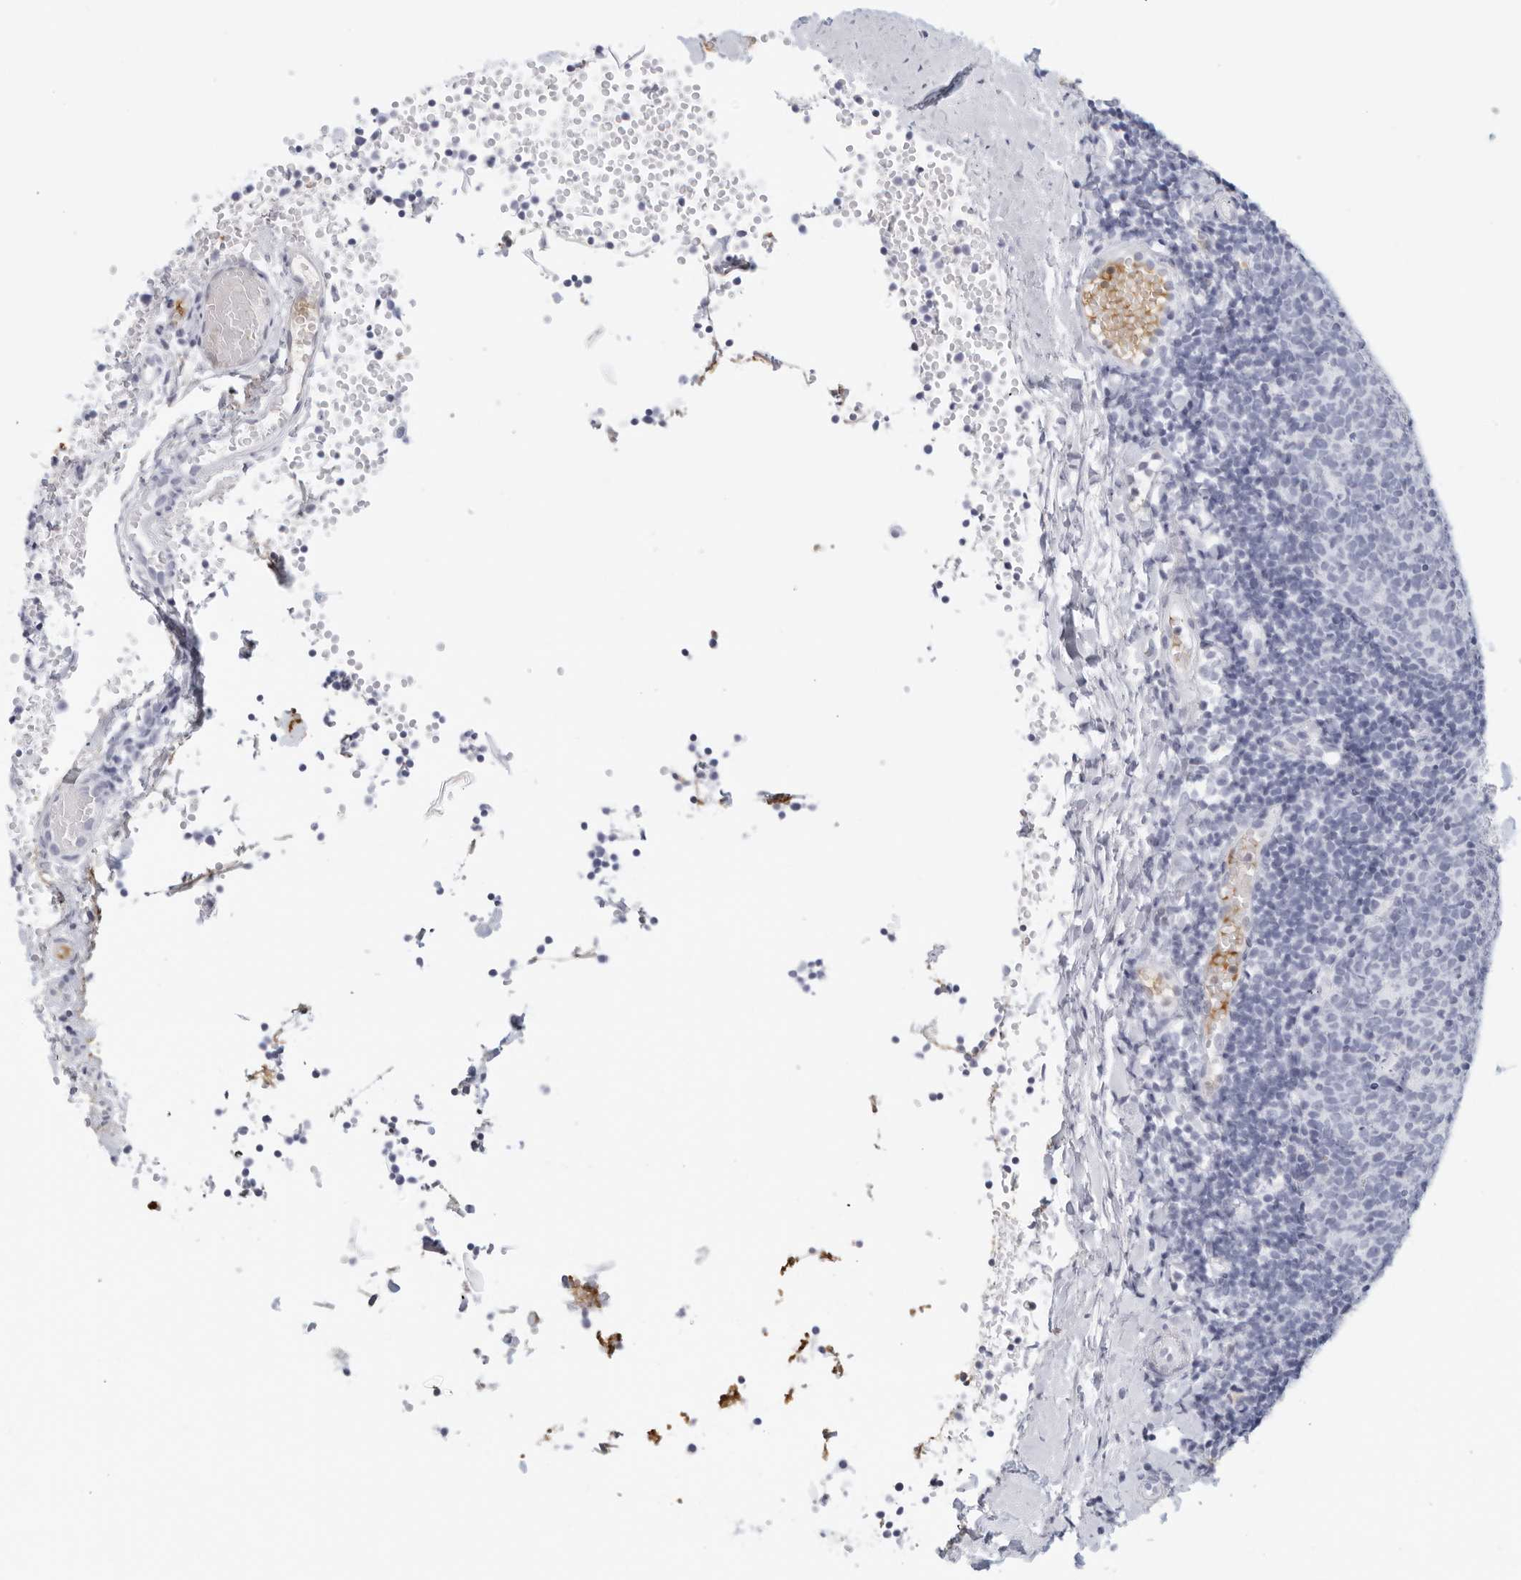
{"staining": {"intensity": "negative", "quantity": "none", "location": "none"}, "tissue": "tonsil", "cell_type": "Germinal center cells", "image_type": "normal", "snomed": [{"axis": "morphology", "description": "Normal tissue, NOS"}, {"axis": "topography", "description": "Tonsil"}], "caption": "A photomicrograph of tonsil stained for a protein shows no brown staining in germinal center cells.", "gene": "FGG", "patient": {"sex": "female", "age": 19}}